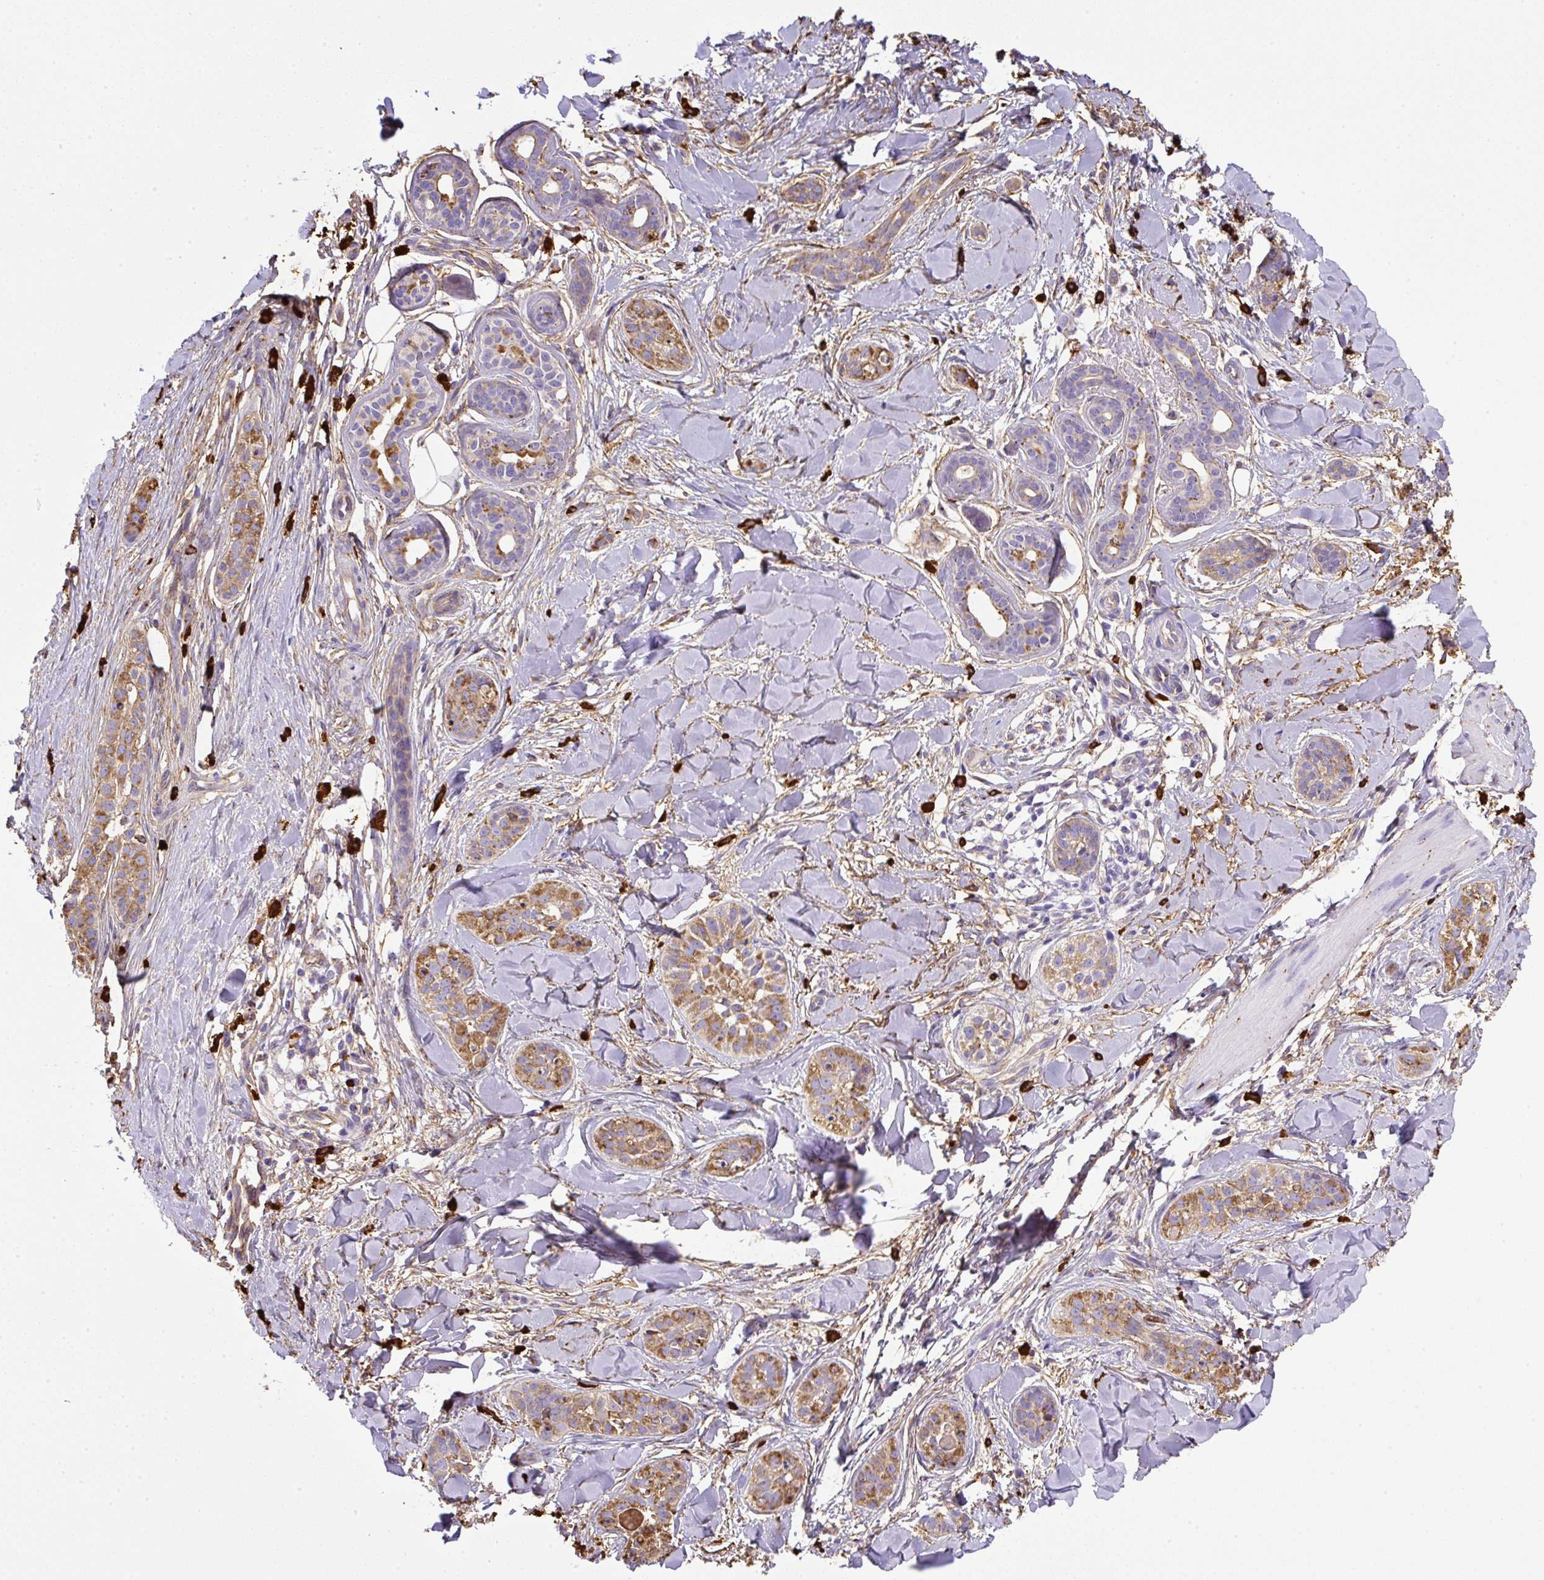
{"staining": {"intensity": "moderate", "quantity": ">75%", "location": "cytoplasmic/membranous"}, "tissue": "skin cancer", "cell_type": "Tumor cells", "image_type": "cancer", "snomed": [{"axis": "morphology", "description": "Basal cell carcinoma"}, {"axis": "topography", "description": "Skin"}], "caption": "Protein expression analysis of human skin basal cell carcinoma reveals moderate cytoplasmic/membranous positivity in approximately >75% of tumor cells.", "gene": "MAGEB5", "patient": {"sex": "male", "age": 52}}